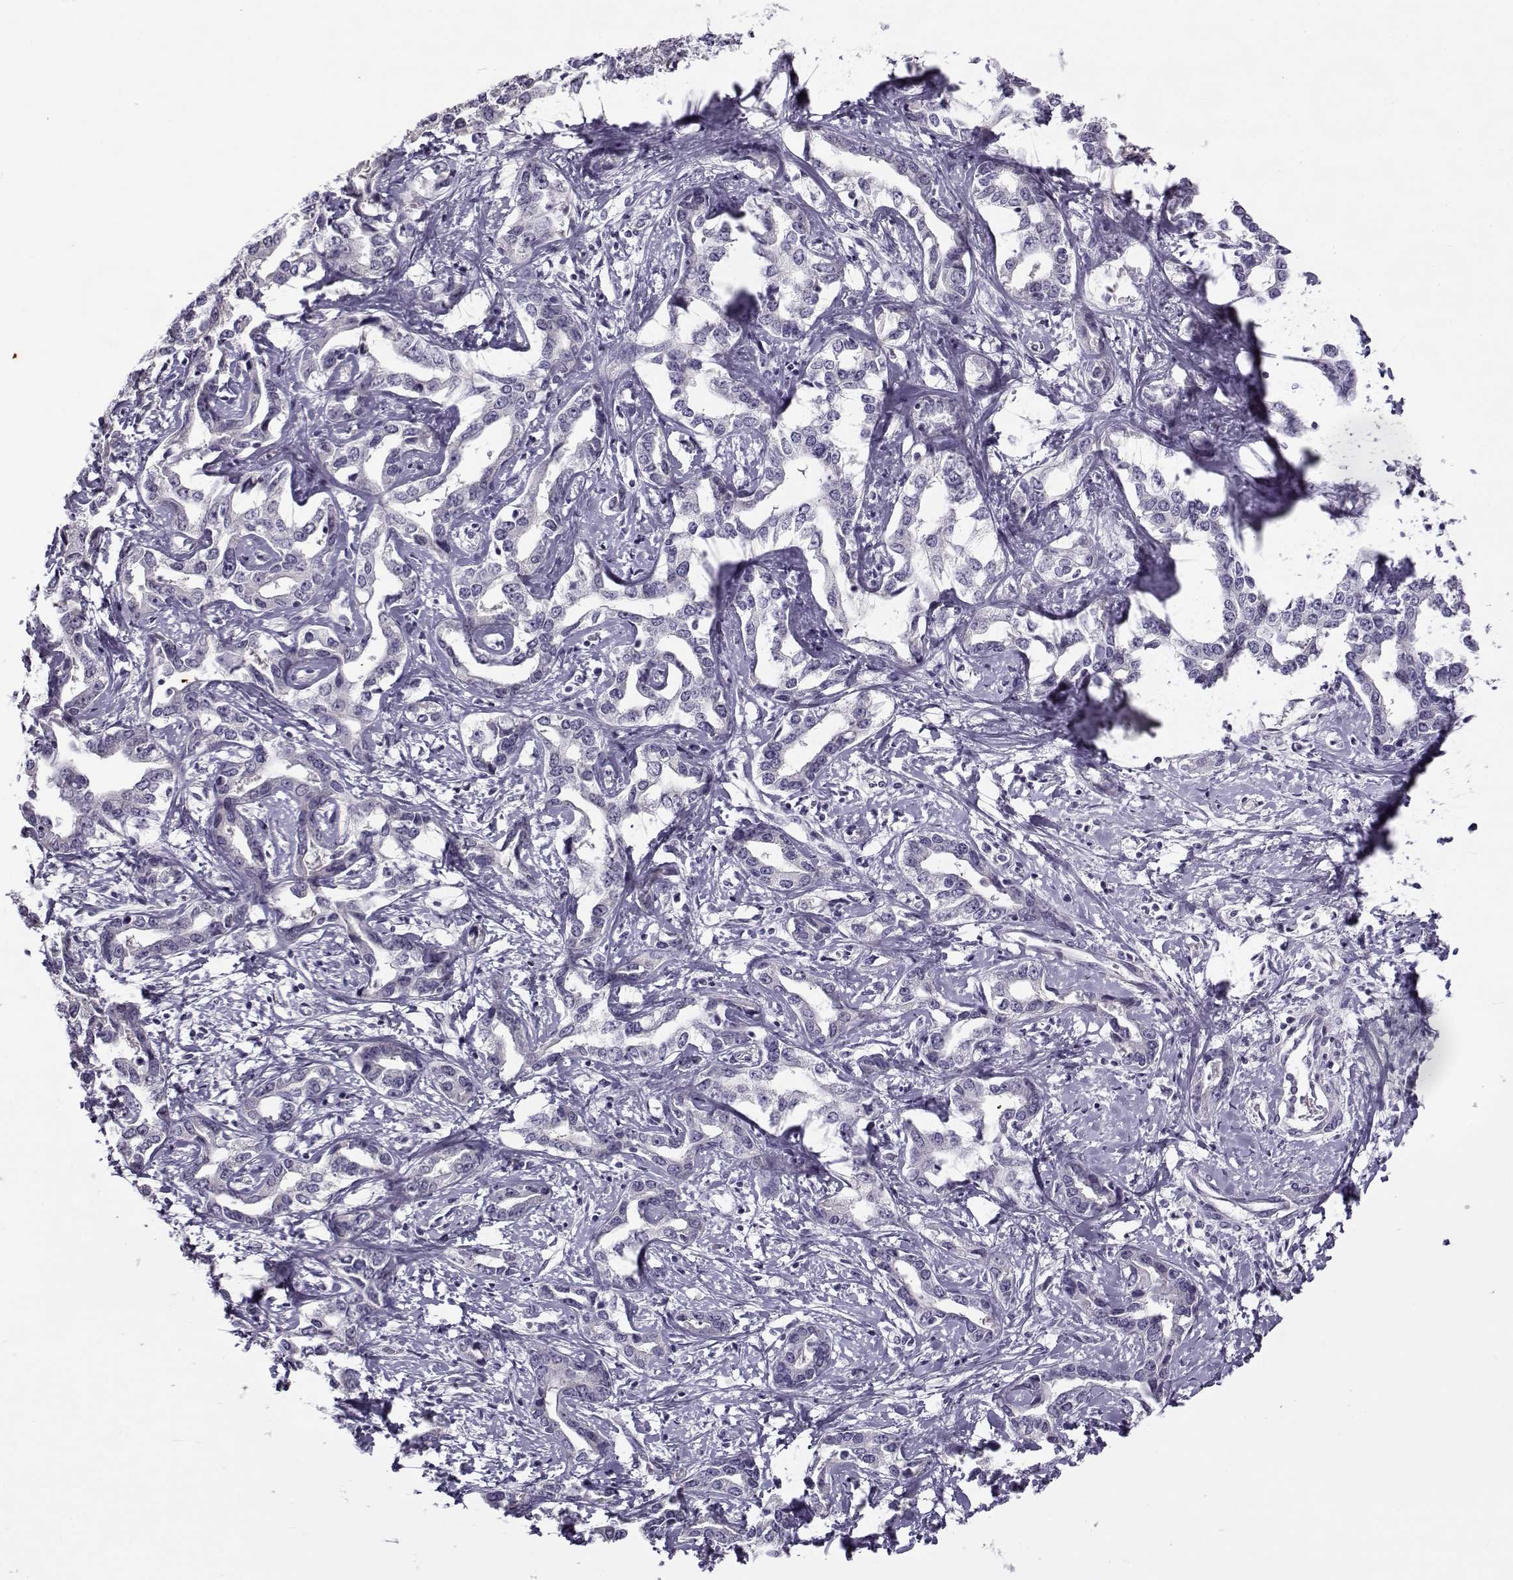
{"staining": {"intensity": "negative", "quantity": "none", "location": "none"}, "tissue": "liver cancer", "cell_type": "Tumor cells", "image_type": "cancer", "snomed": [{"axis": "morphology", "description": "Cholangiocarcinoma"}, {"axis": "topography", "description": "Liver"}], "caption": "Protein analysis of cholangiocarcinoma (liver) demonstrates no significant staining in tumor cells.", "gene": "TEX55", "patient": {"sex": "male", "age": 59}}